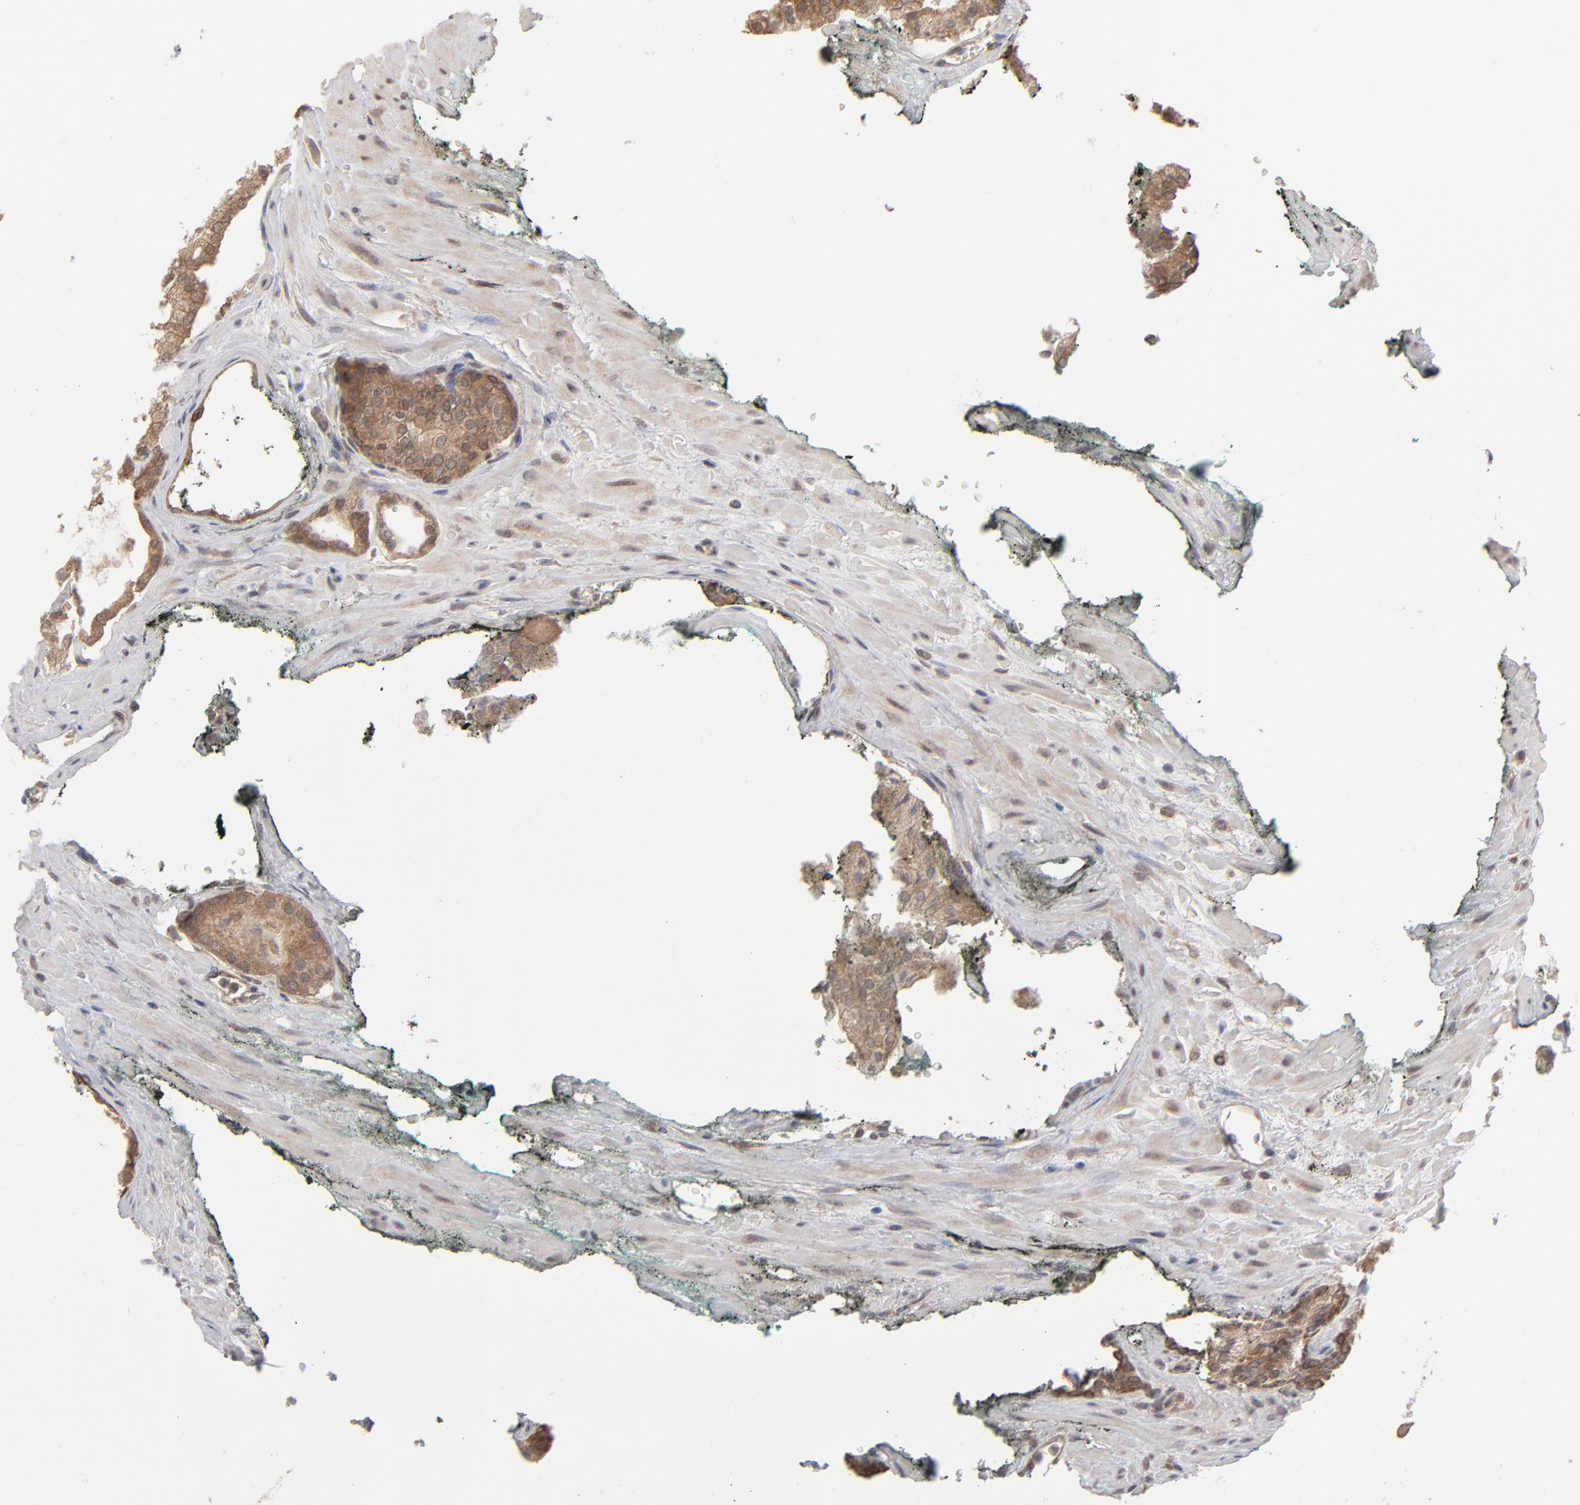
{"staining": {"intensity": "moderate", "quantity": ">75%", "location": "cytoplasmic/membranous"}, "tissue": "prostate cancer", "cell_type": "Tumor cells", "image_type": "cancer", "snomed": [{"axis": "morphology", "description": "Adenocarcinoma, Medium grade"}, {"axis": "topography", "description": "Prostate"}], "caption": "Prostate cancer (medium-grade adenocarcinoma) tissue reveals moderate cytoplasmic/membranous positivity in approximately >75% of tumor cells, visualized by immunohistochemistry.", "gene": "SCFD1", "patient": {"sex": "male", "age": 60}}